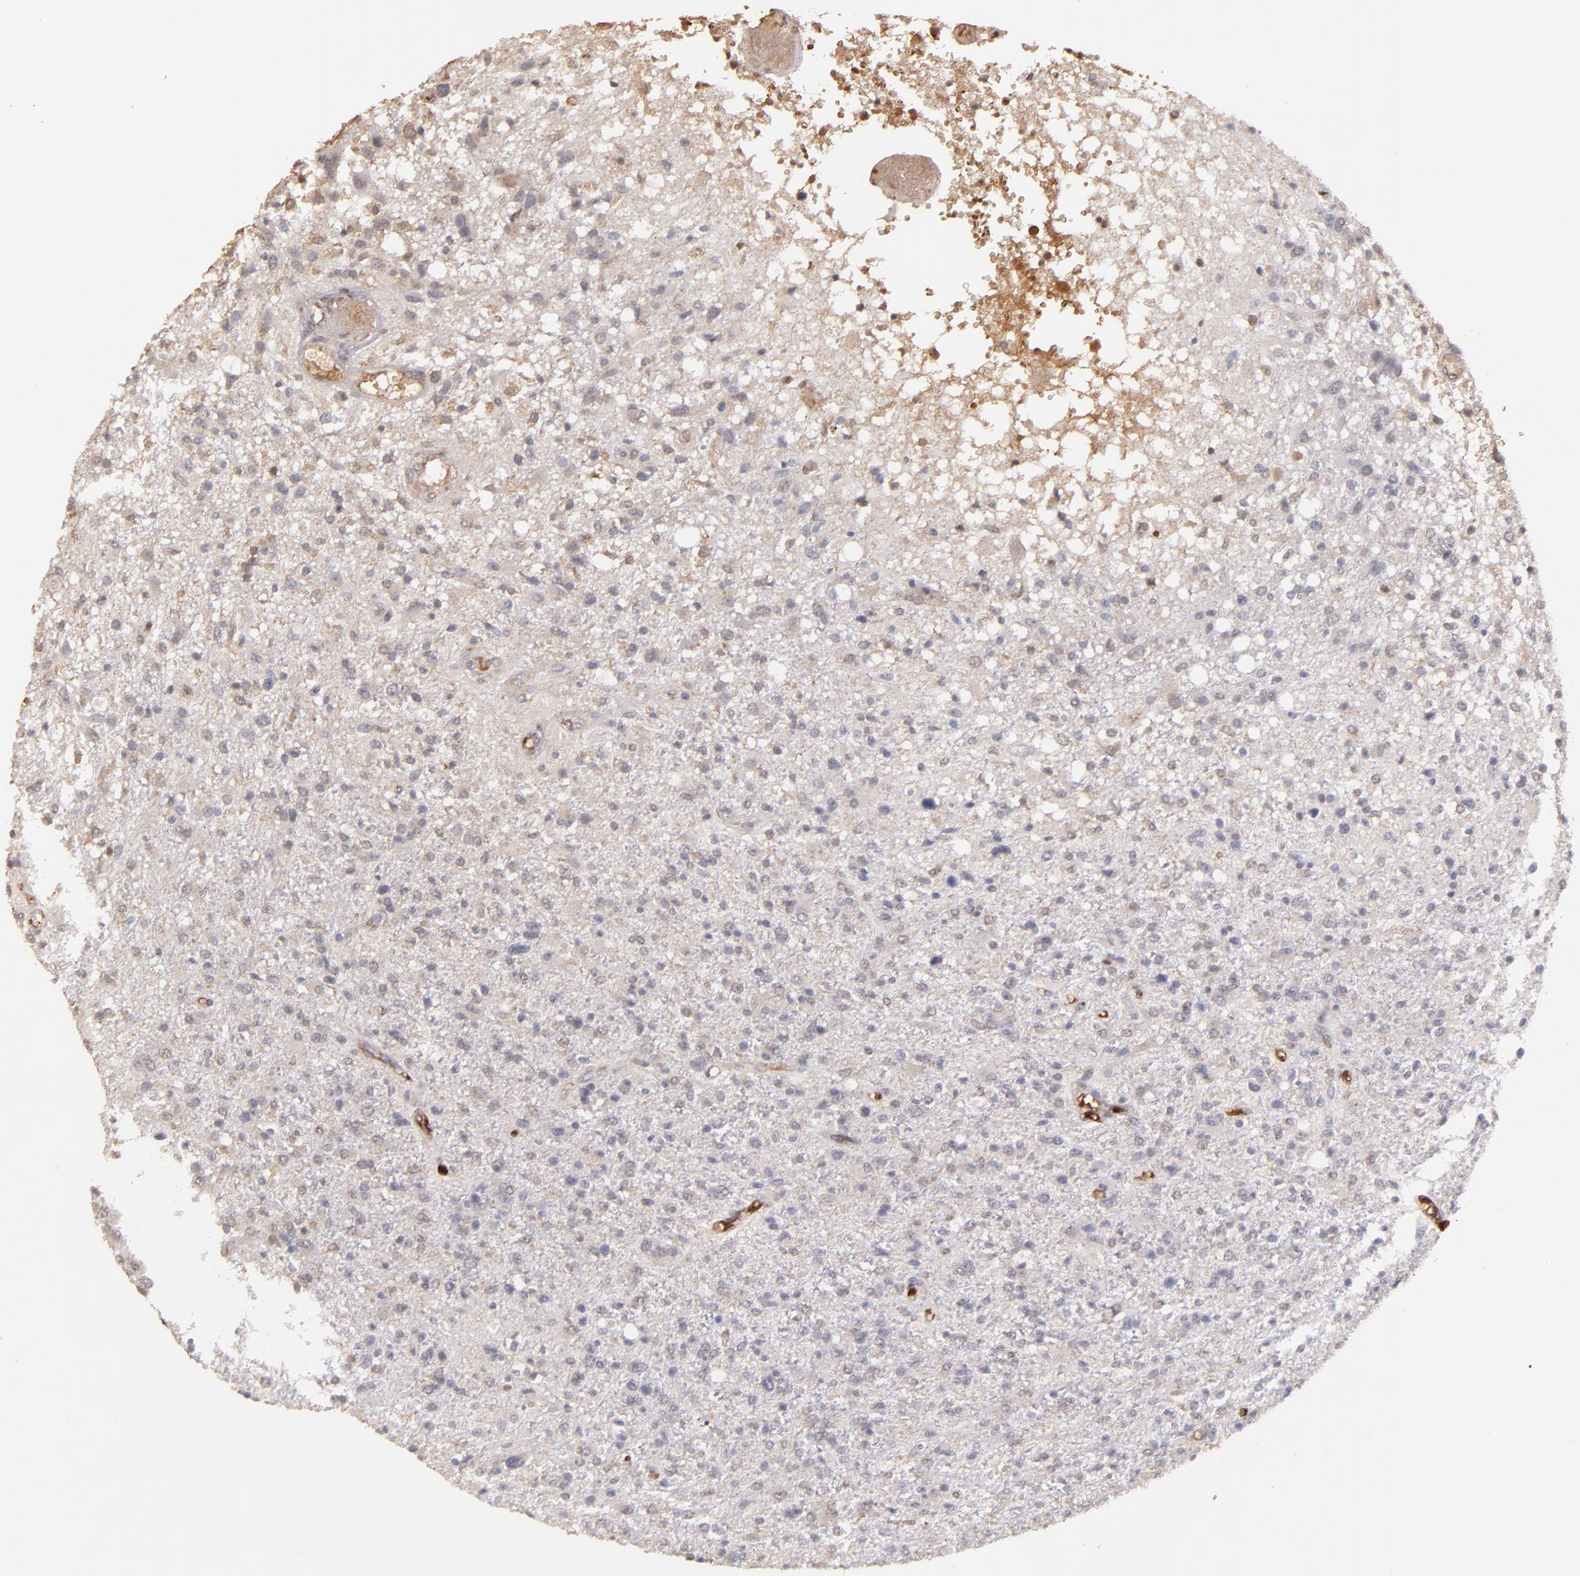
{"staining": {"intensity": "weak", "quantity": "25%-75%", "location": "cytoplasmic/membranous"}, "tissue": "glioma", "cell_type": "Tumor cells", "image_type": "cancer", "snomed": [{"axis": "morphology", "description": "Glioma, malignant, High grade"}, {"axis": "topography", "description": "Cerebral cortex"}], "caption": "Immunohistochemistry (IHC) staining of glioma, which reveals low levels of weak cytoplasmic/membranous staining in approximately 25%-75% of tumor cells indicating weak cytoplasmic/membranous protein positivity. The staining was performed using DAB (3,3'-diaminobenzidine) (brown) for protein detection and nuclei were counterstained in hematoxylin (blue).", "gene": "SERPINC1", "patient": {"sex": "male", "age": 76}}